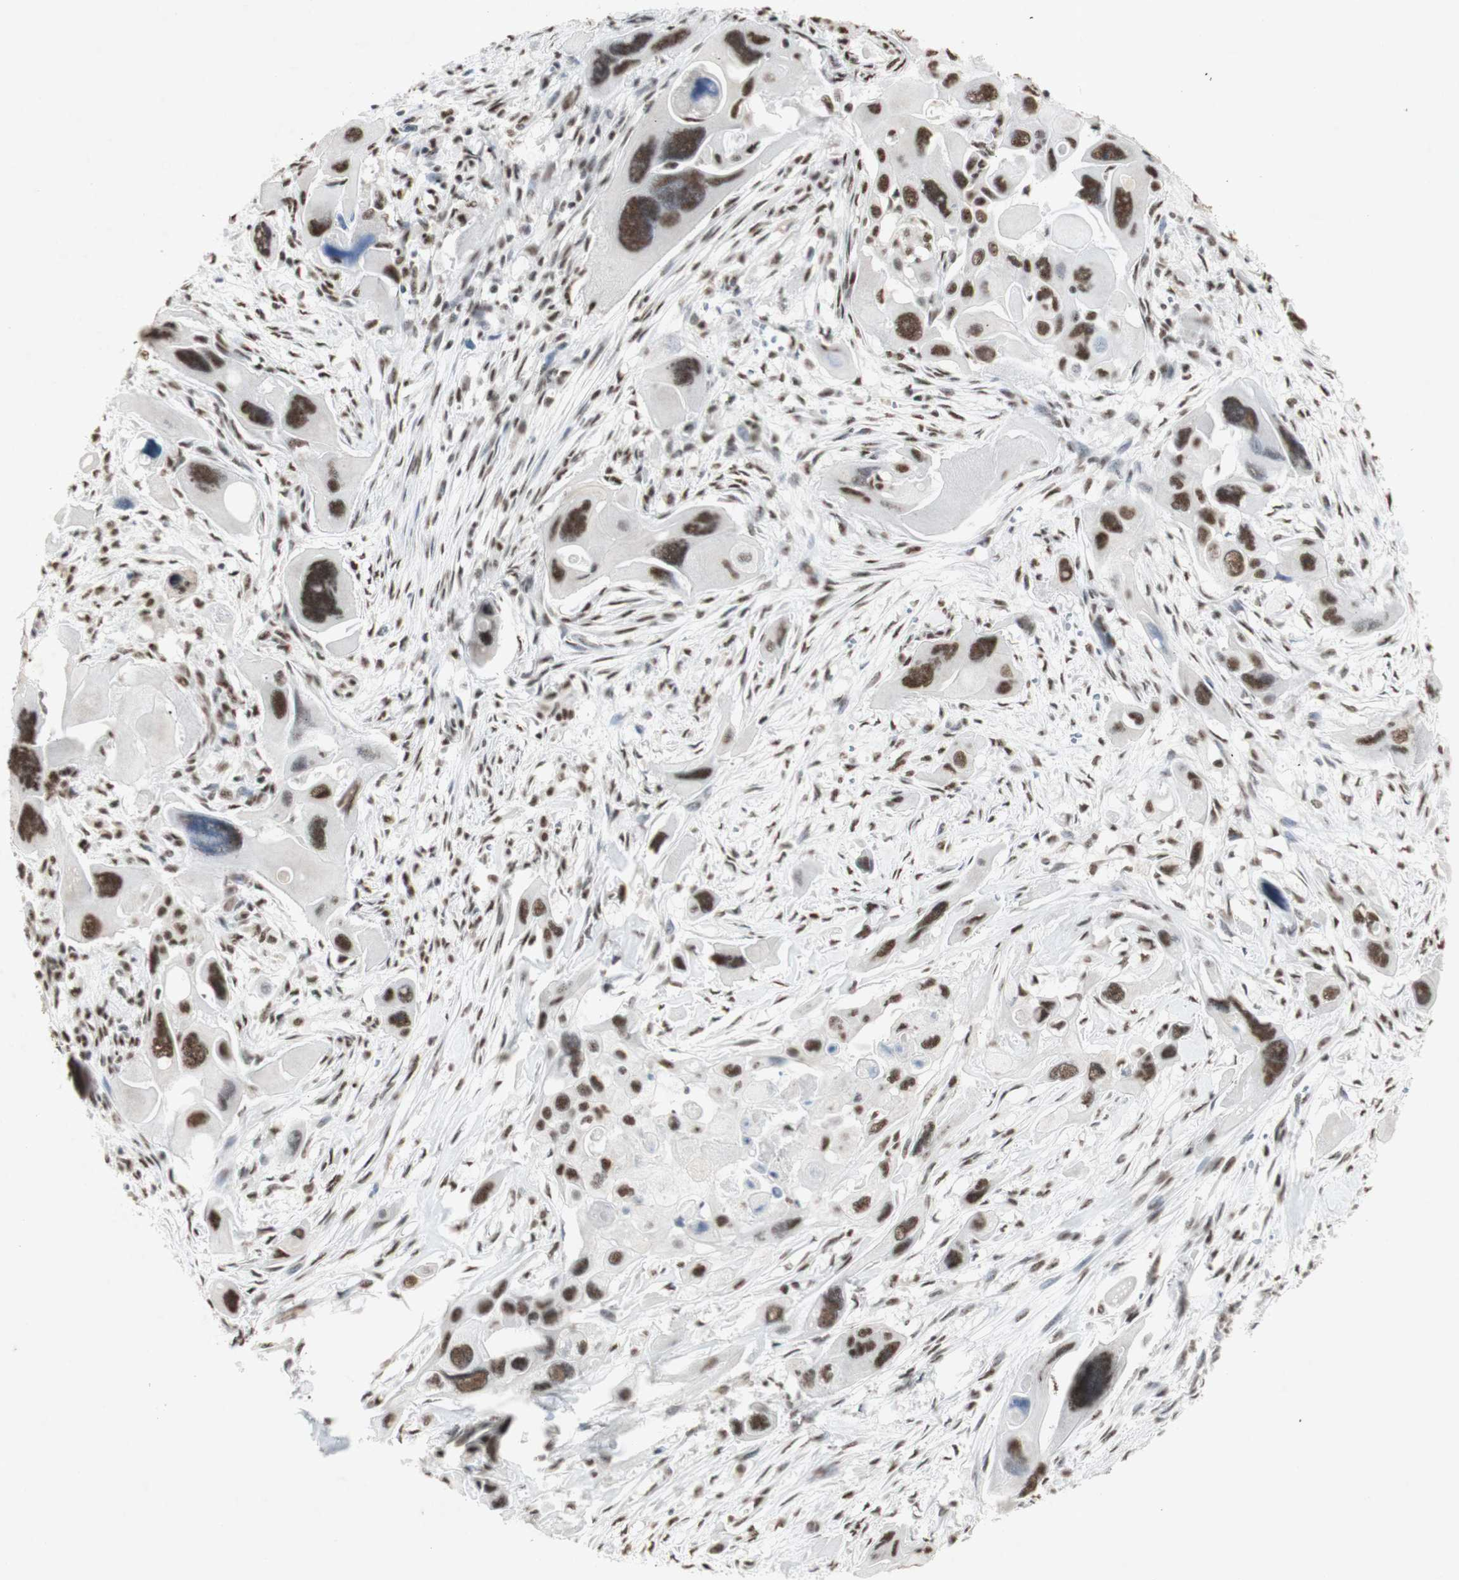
{"staining": {"intensity": "strong", "quantity": ">75%", "location": "nuclear"}, "tissue": "pancreatic cancer", "cell_type": "Tumor cells", "image_type": "cancer", "snomed": [{"axis": "morphology", "description": "Adenocarcinoma, NOS"}, {"axis": "topography", "description": "Pancreas"}], "caption": "Immunohistochemistry micrograph of pancreatic cancer stained for a protein (brown), which demonstrates high levels of strong nuclear expression in about >75% of tumor cells.", "gene": "SNRPB", "patient": {"sex": "male", "age": 73}}